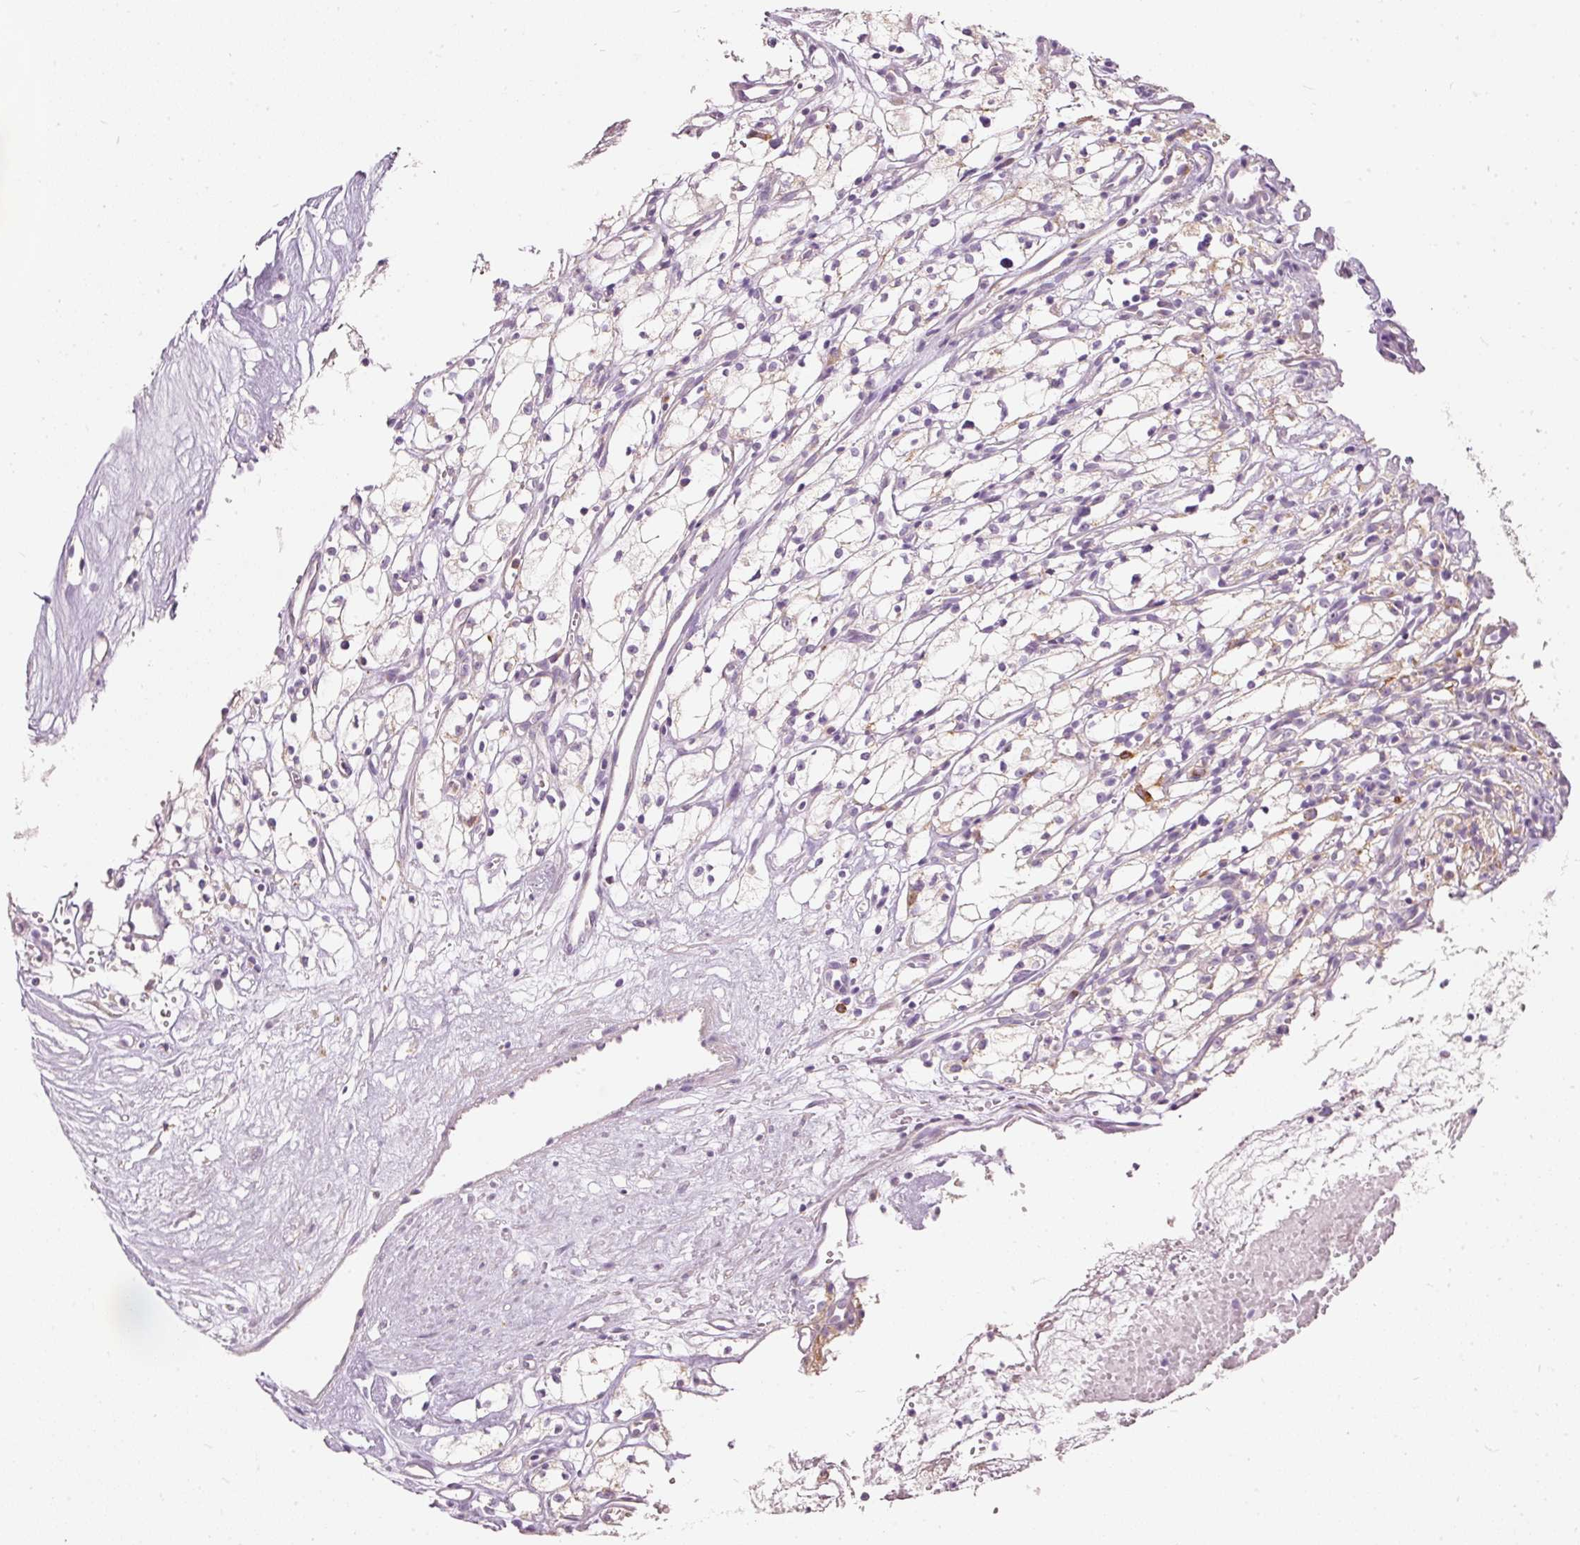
{"staining": {"intensity": "negative", "quantity": "none", "location": "none"}, "tissue": "renal cancer", "cell_type": "Tumor cells", "image_type": "cancer", "snomed": [{"axis": "morphology", "description": "Adenocarcinoma, NOS"}, {"axis": "topography", "description": "Kidney"}], "caption": "Renal cancer (adenocarcinoma) stained for a protein using IHC exhibits no staining tumor cells.", "gene": "MTHFD2", "patient": {"sex": "male", "age": 59}}